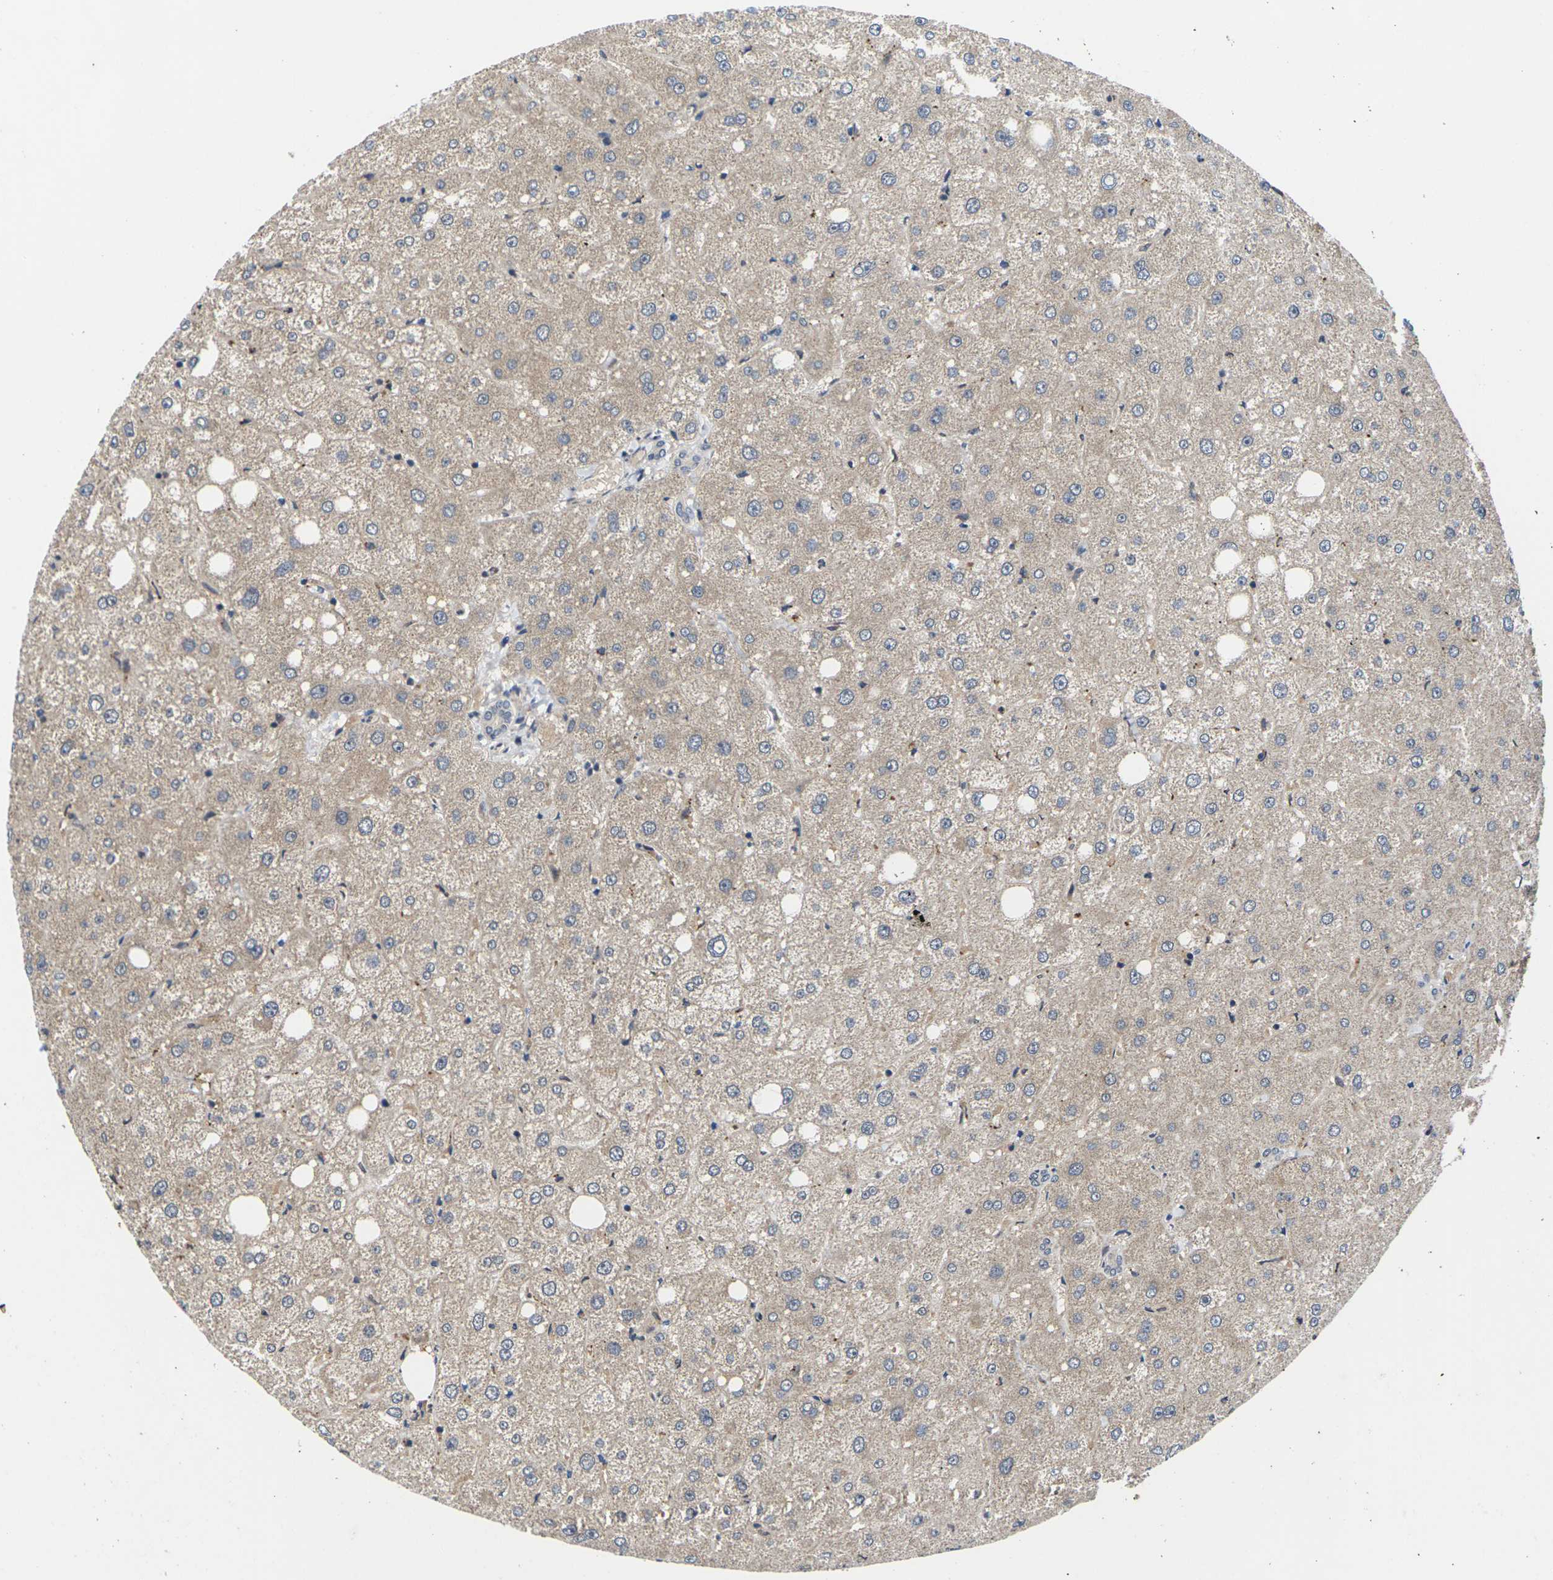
{"staining": {"intensity": "negative", "quantity": "none", "location": "none"}, "tissue": "liver", "cell_type": "Cholangiocytes", "image_type": "normal", "snomed": [{"axis": "morphology", "description": "Normal tissue, NOS"}, {"axis": "topography", "description": "Liver"}], "caption": "The photomicrograph displays no staining of cholangiocytes in benign liver.", "gene": "DKK2", "patient": {"sex": "male", "age": 73}}